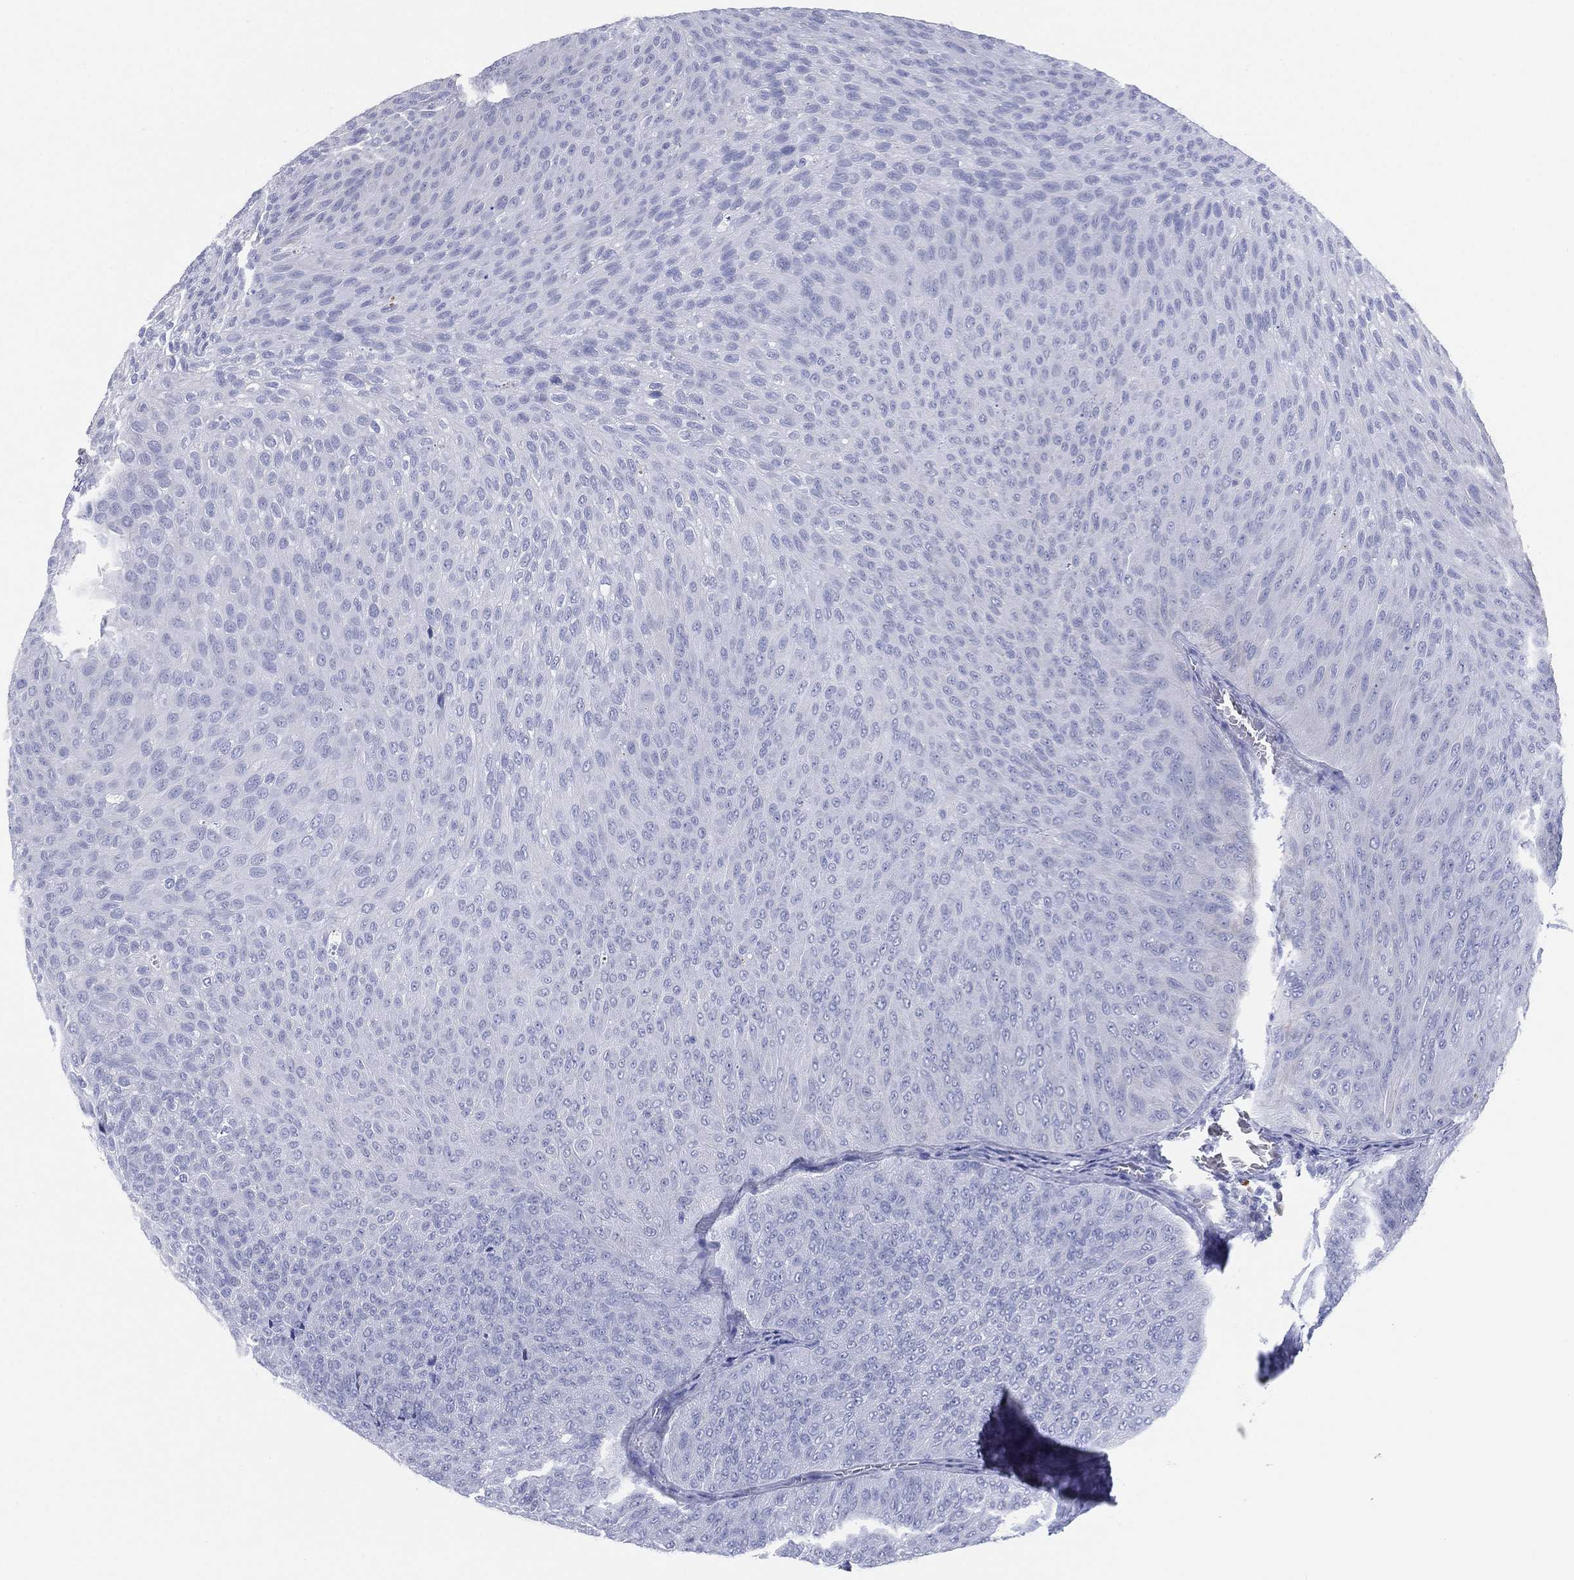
{"staining": {"intensity": "negative", "quantity": "none", "location": "none"}, "tissue": "urothelial cancer", "cell_type": "Tumor cells", "image_type": "cancer", "snomed": [{"axis": "morphology", "description": "Urothelial carcinoma, Low grade"}, {"axis": "topography", "description": "Urinary bladder"}], "caption": "DAB immunohistochemical staining of human low-grade urothelial carcinoma shows no significant staining in tumor cells.", "gene": "CD79A", "patient": {"sex": "male", "age": 78}}